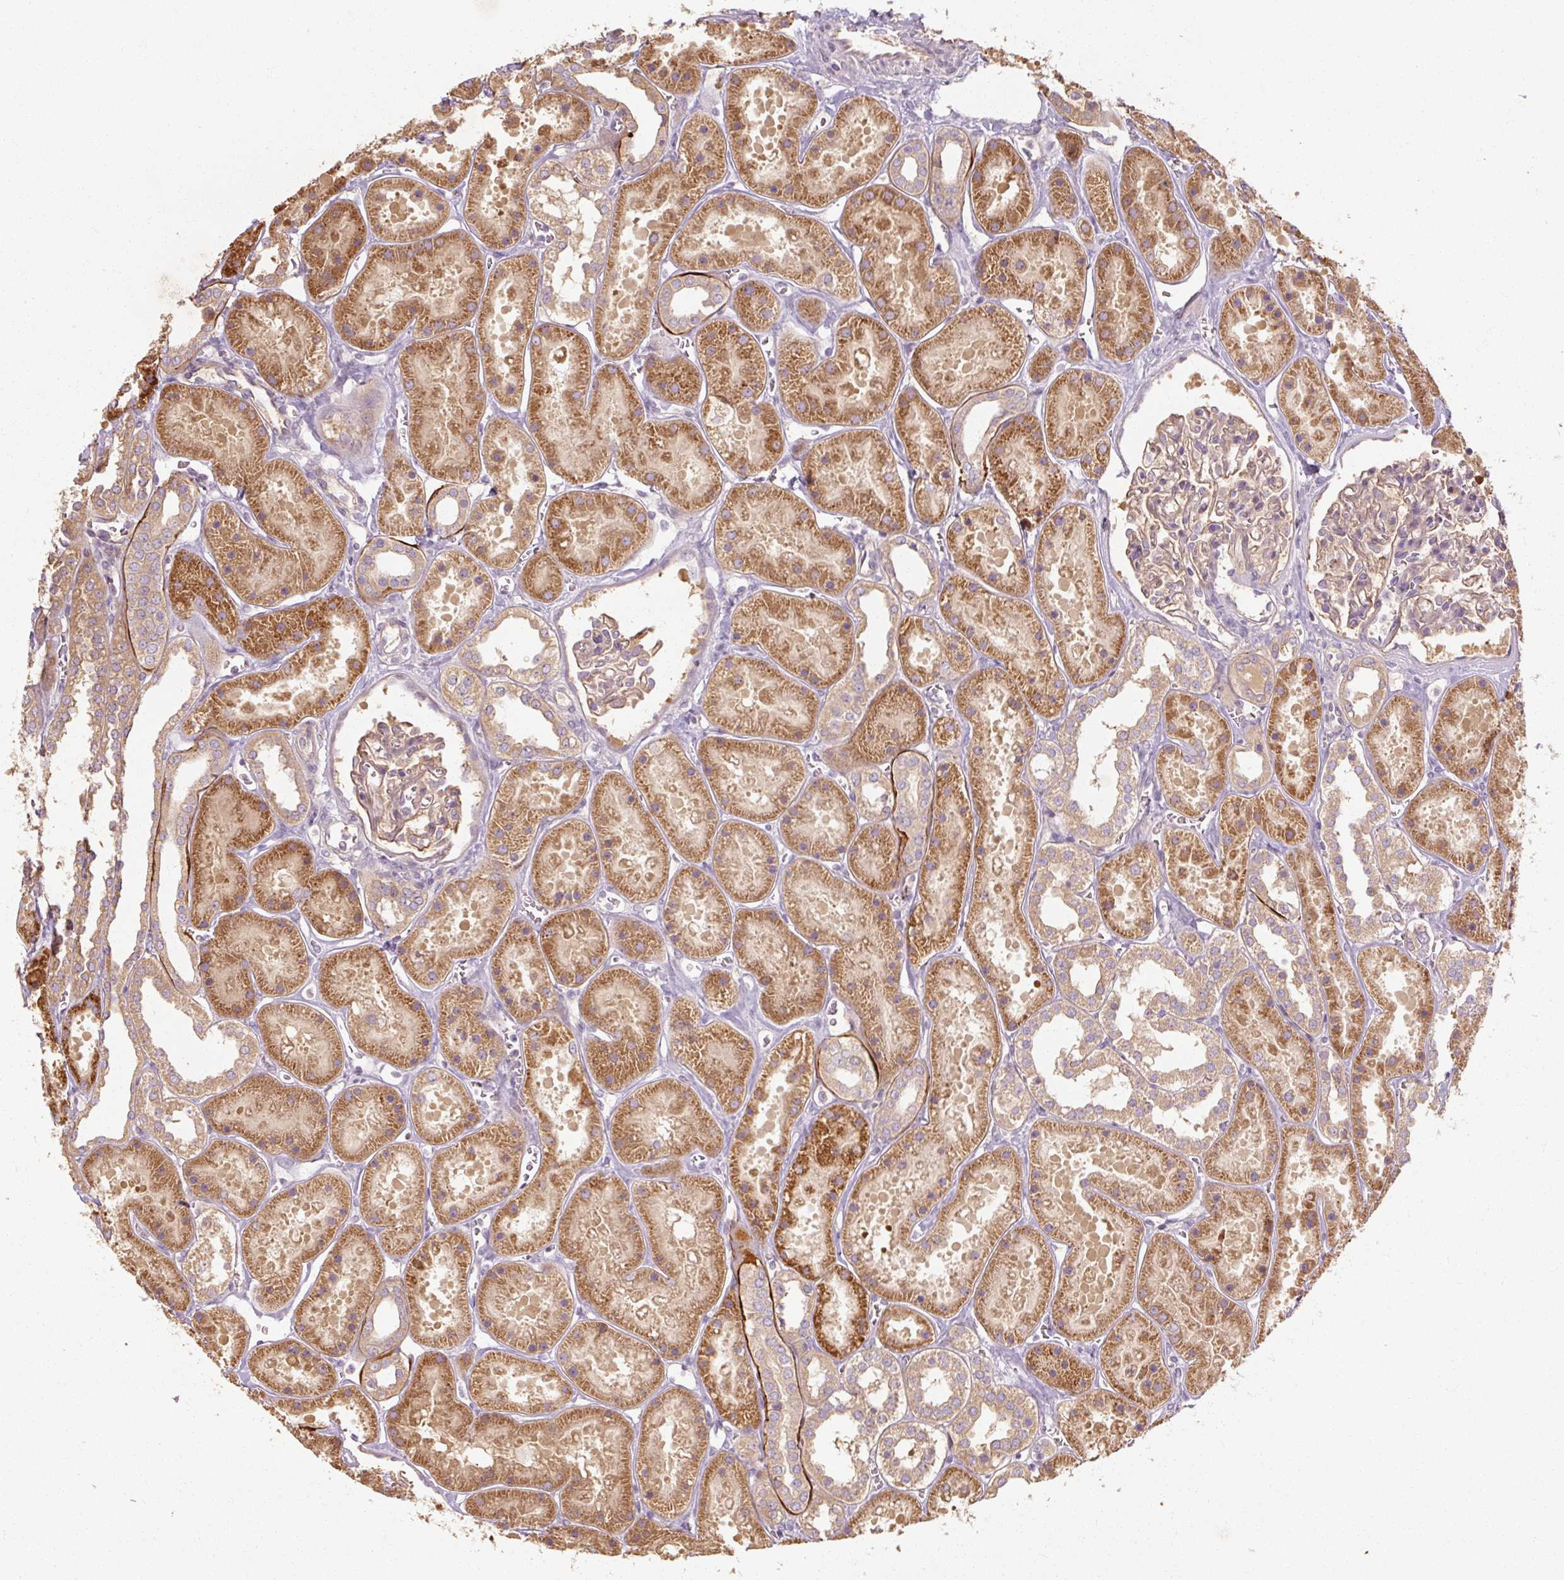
{"staining": {"intensity": "moderate", "quantity": "25%-75%", "location": "cytoplasmic/membranous"}, "tissue": "kidney", "cell_type": "Cells in glomeruli", "image_type": "normal", "snomed": [{"axis": "morphology", "description": "Normal tissue, NOS"}, {"axis": "topography", "description": "Kidney"}], "caption": "DAB (3,3'-diaminobenzidine) immunohistochemical staining of normal human kidney displays moderate cytoplasmic/membranous protein expression in approximately 25%-75% of cells in glomeruli.", "gene": "RB1CC1", "patient": {"sex": "female", "age": 41}}